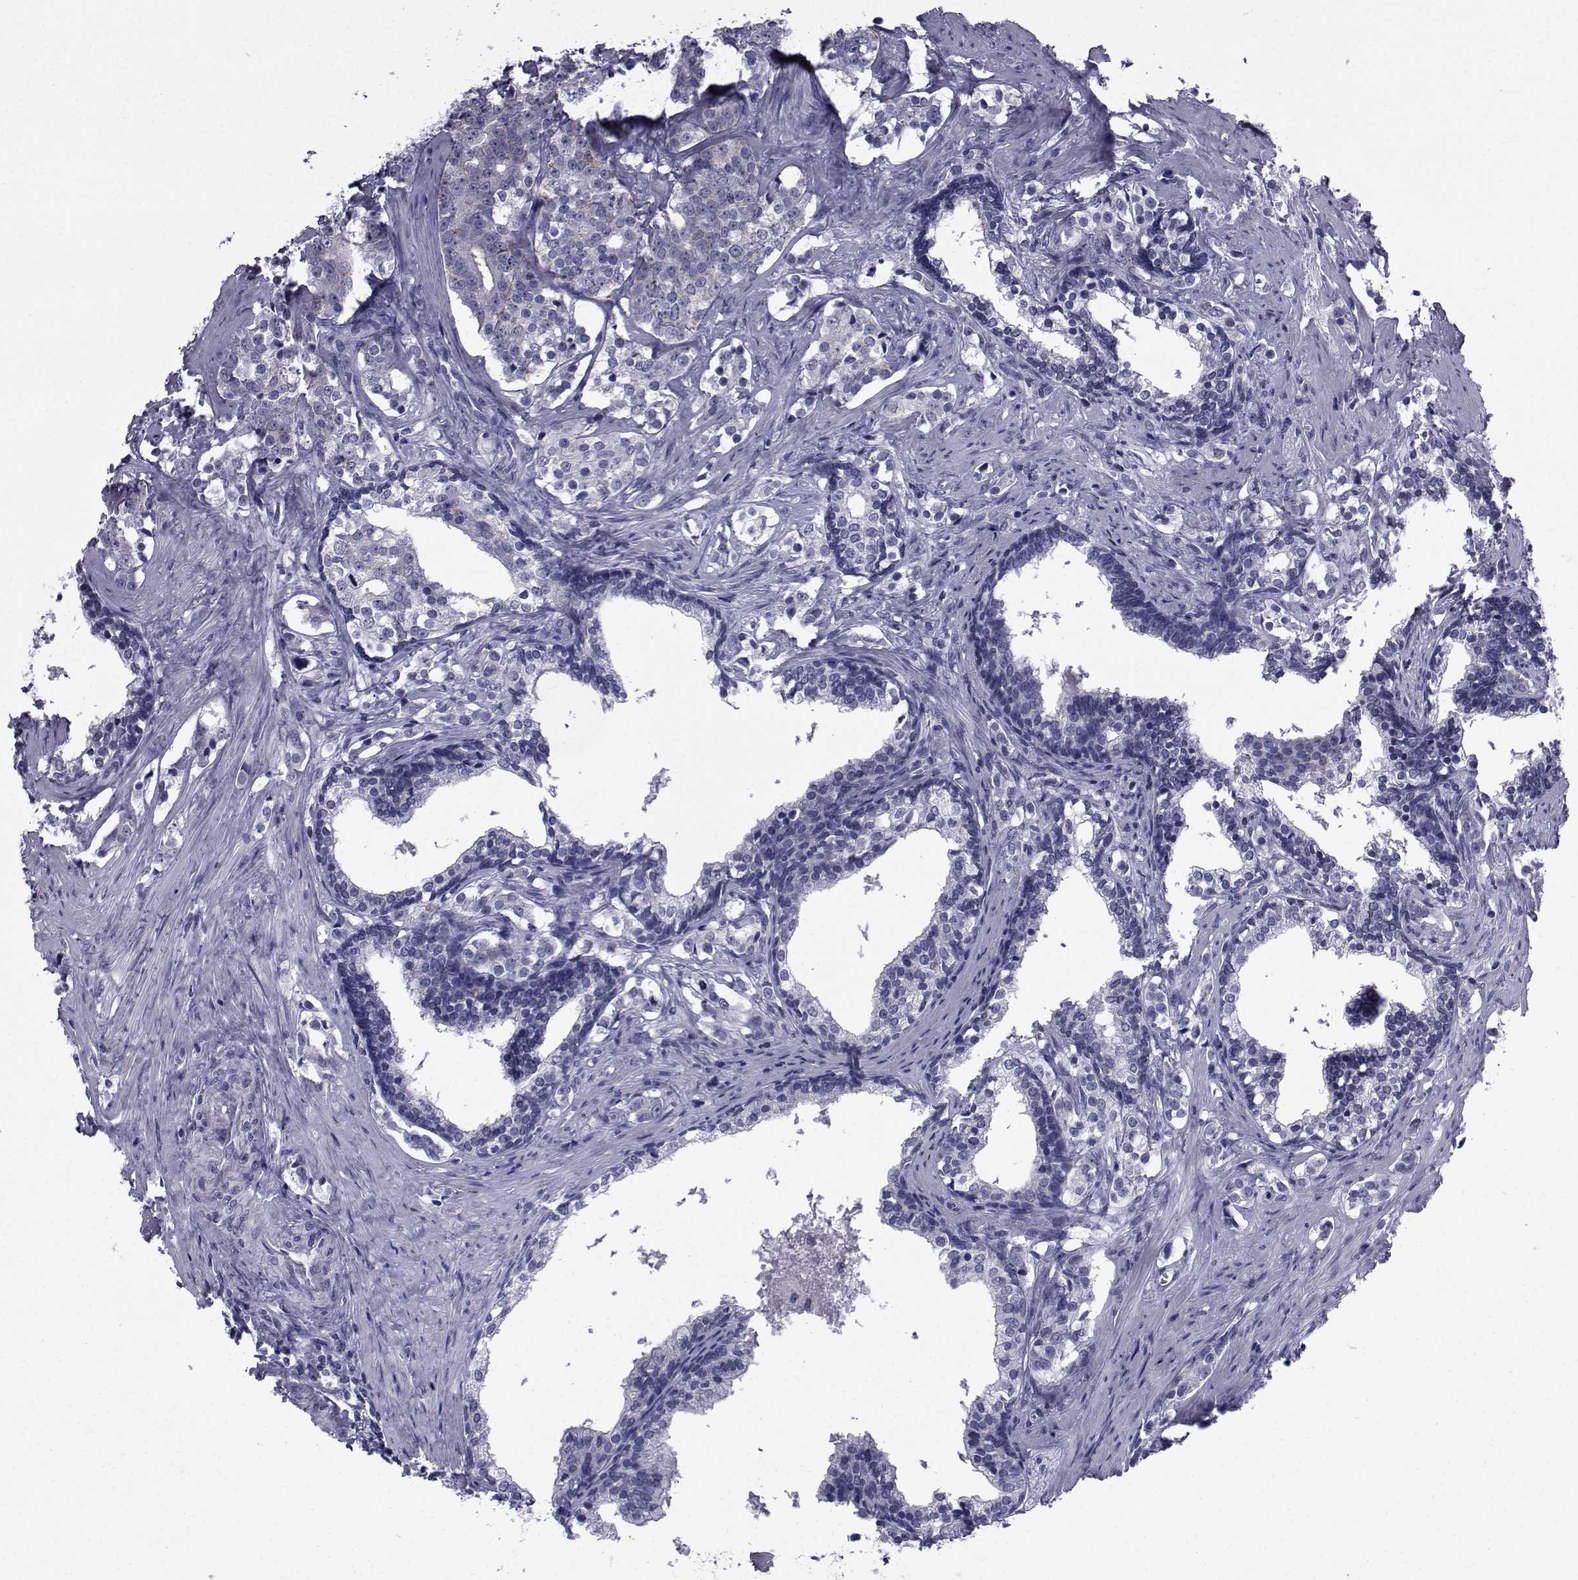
{"staining": {"intensity": "negative", "quantity": "none", "location": "none"}, "tissue": "prostate cancer", "cell_type": "Tumor cells", "image_type": "cancer", "snomed": [{"axis": "morphology", "description": "Adenocarcinoma, NOS"}, {"axis": "topography", "description": "Prostate and seminal vesicle, NOS"}], "caption": "High power microscopy histopathology image of an immunohistochemistry (IHC) image of prostate cancer (adenocarcinoma), revealing no significant expression in tumor cells.", "gene": "PDE6H", "patient": {"sex": "male", "age": 63}}